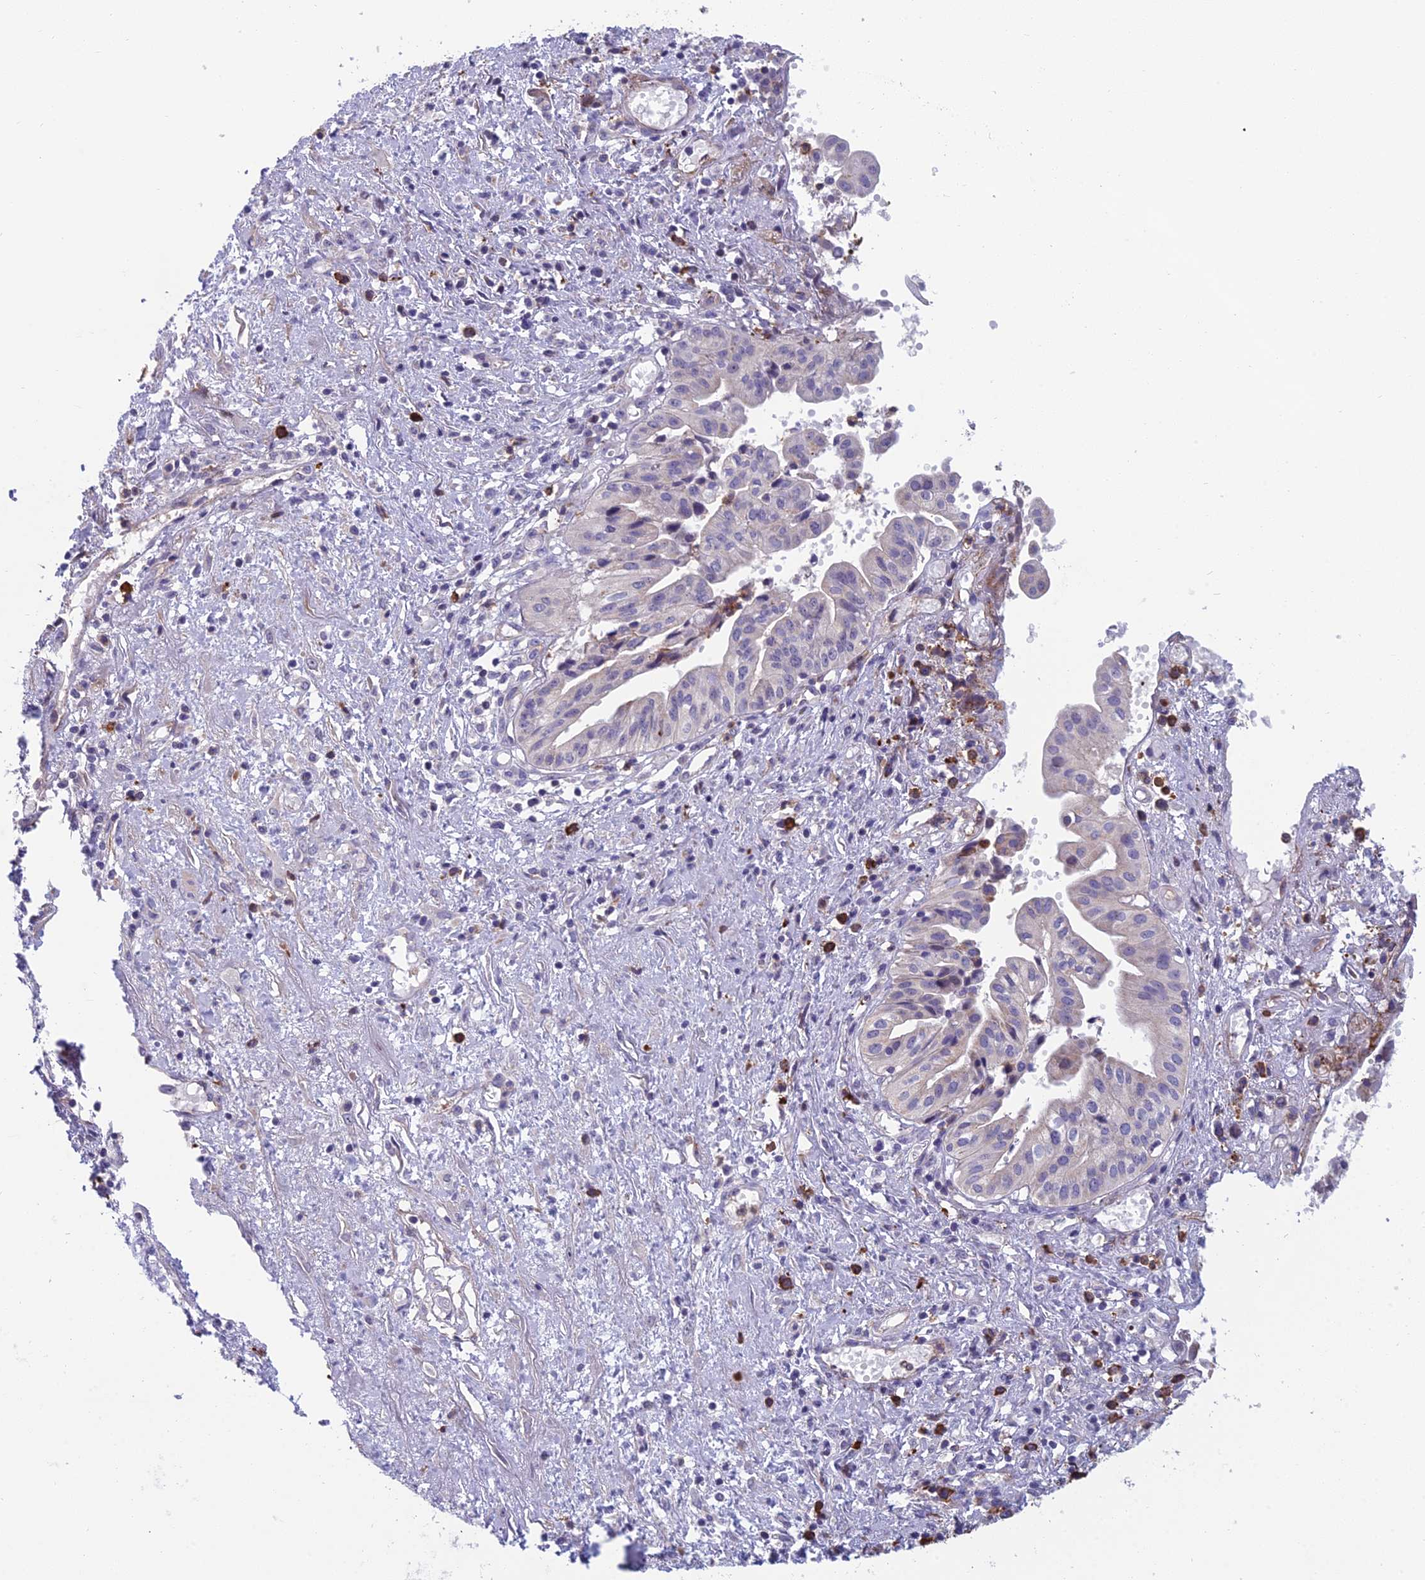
{"staining": {"intensity": "negative", "quantity": "none", "location": "none"}, "tissue": "pancreatic cancer", "cell_type": "Tumor cells", "image_type": "cancer", "snomed": [{"axis": "morphology", "description": "Adenocarcinoma, NOS"}, {"axis": "topography", "description": "Pancreas"}], "caption": "Immunohistochemistry of human pancreatic adenocarcinoma exhibits no positivity in tumor cells. Brightfield microscopy of IHC stained with DAB (brown) and hematoxylin (blue), captured at high magnification.", "gene": "NOC2L", "patient": {"sex": "female", "age": 50}}